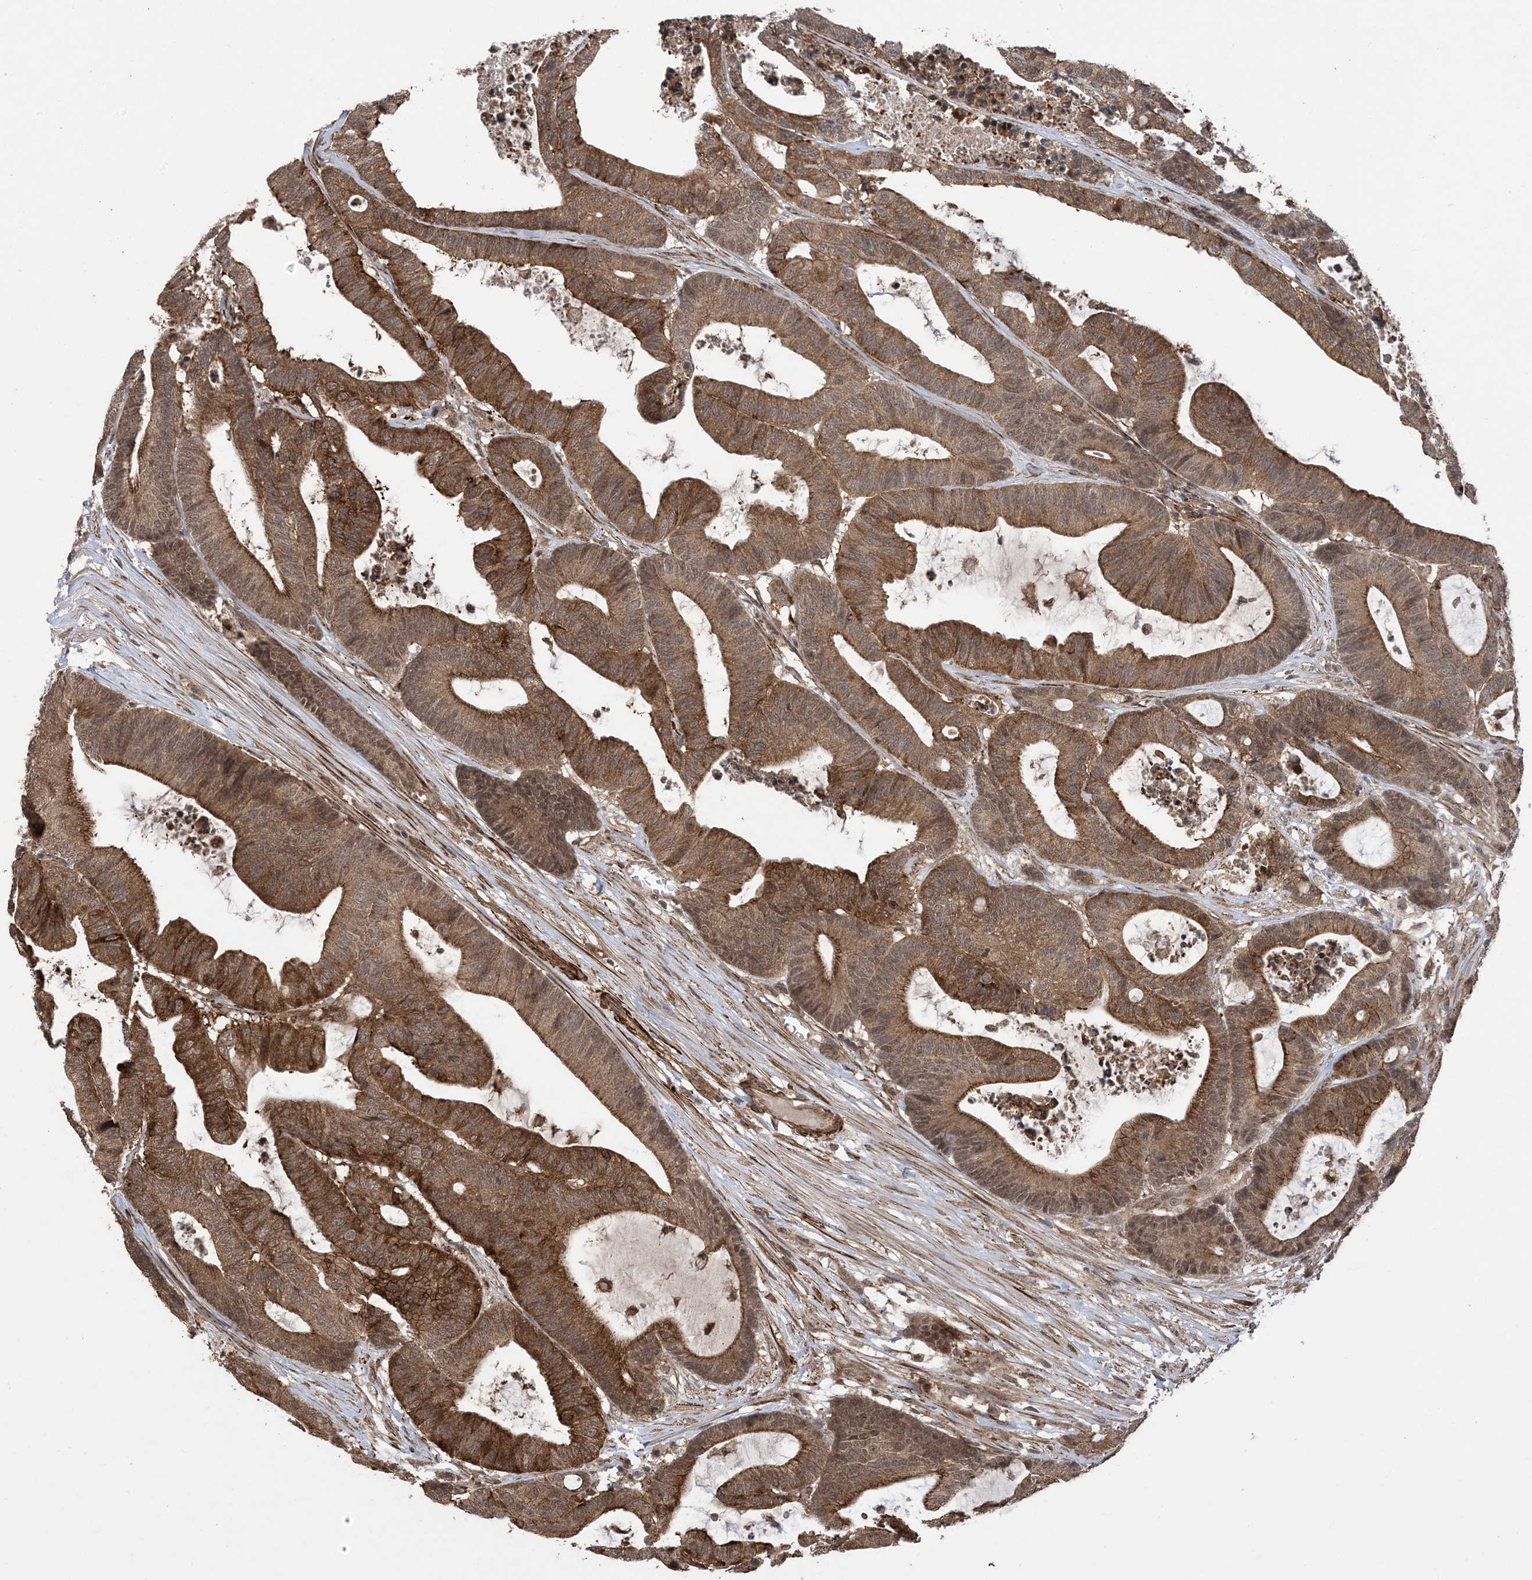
{"staining": {"intensity": "moderate", "quantity": ">75%", "location": "cytoplasmic/membranous"}, "tissue": "colorectal cancer", "cell_type": "Tumor cells", "image_type": "cancer", "snomed": [{"axis": "morphology", "description": "Adenocarcinoma, NOS"}, {"axis": "topography", "description": "Colon"}], "caption": "Immunohistochemistry (IHC) of adenocarcinoma (colorectal) shows medium levels of moderate cytoplasmic/membranous expression in approximately >75% of tumor cells. (DAB IHC, brown staining for protein, blue staining for nuclei).", "gene": "ZNF511", "patient": {"sex": "female", "age": 84}}